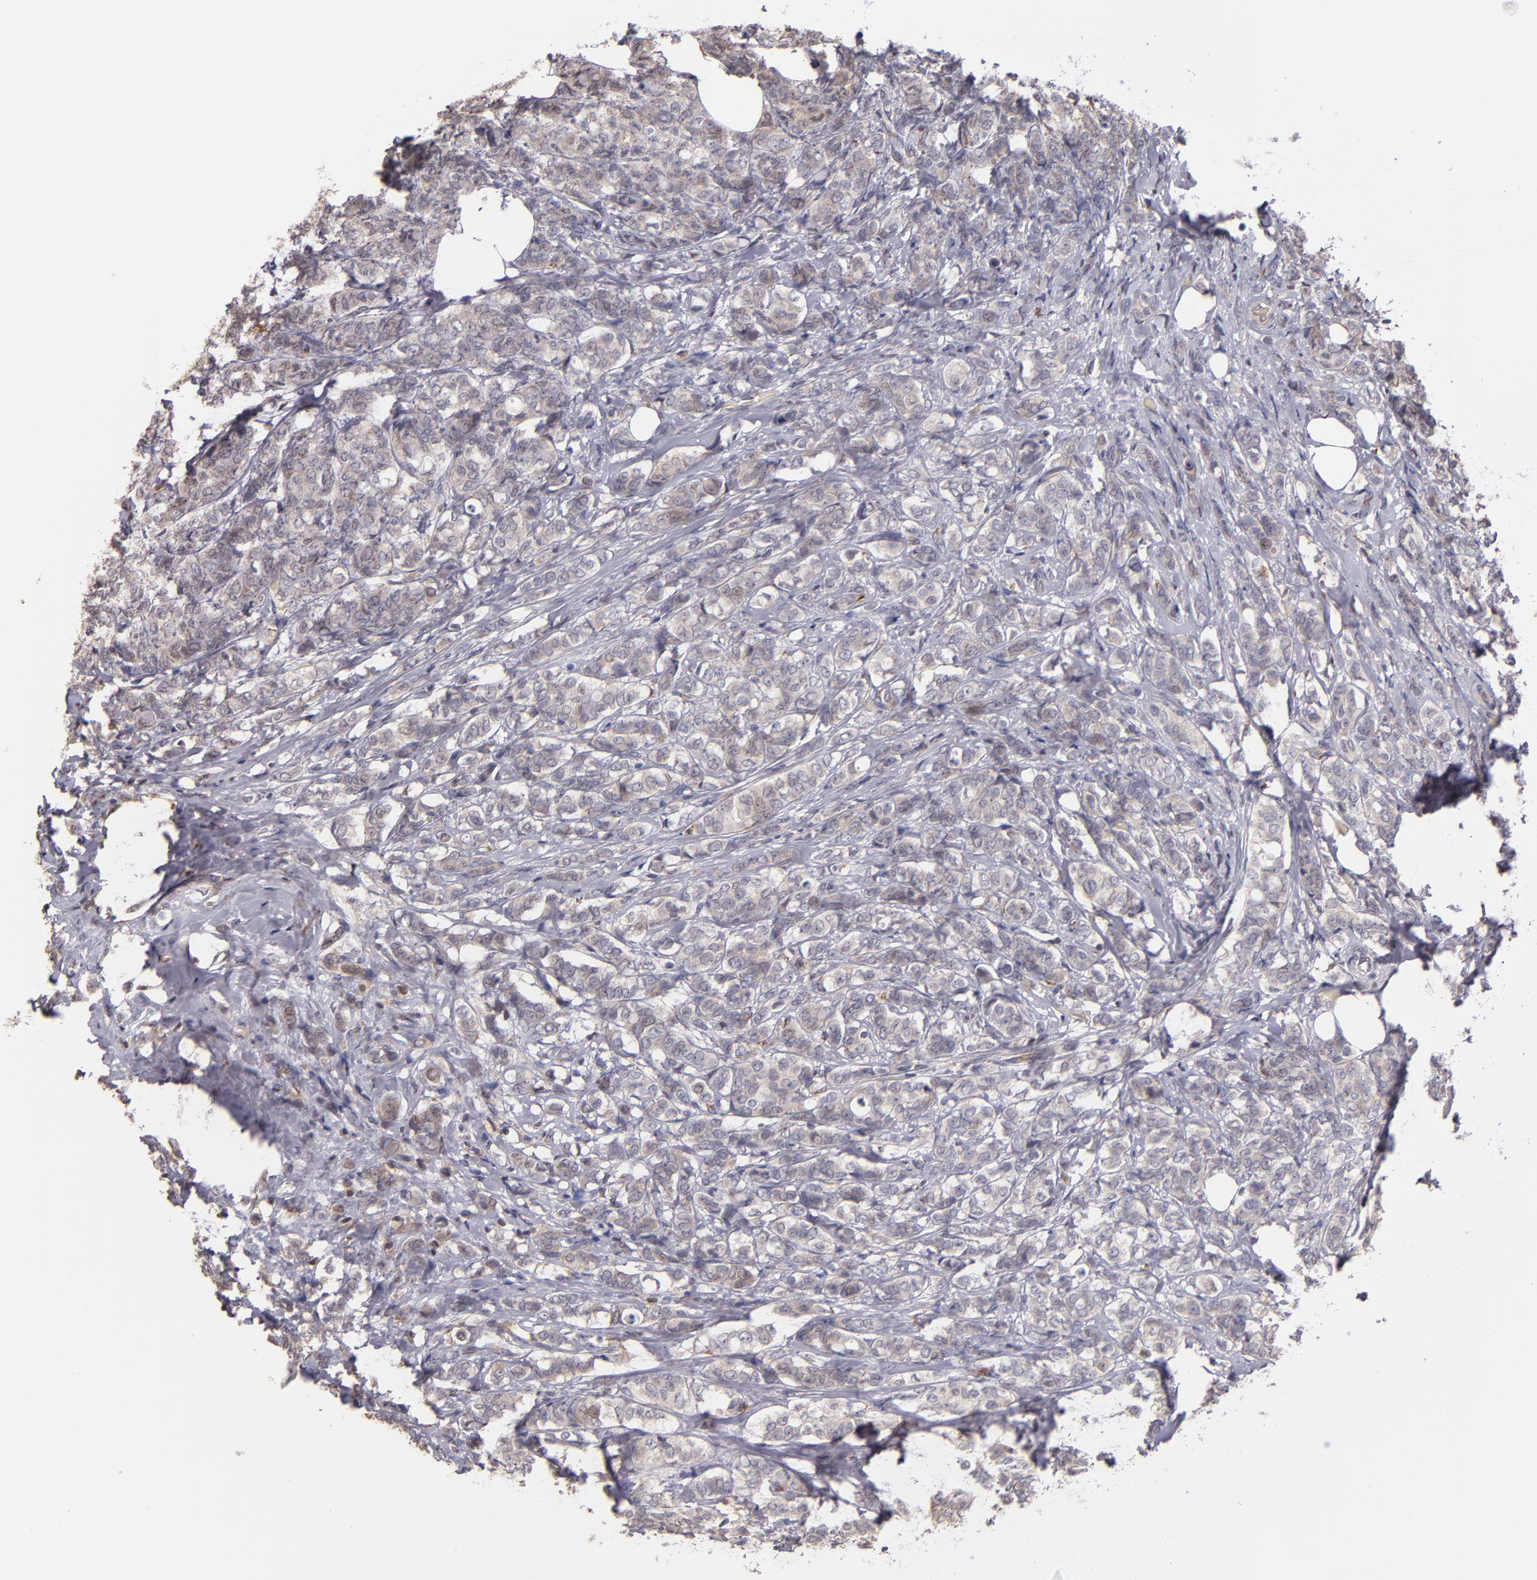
{"staining": {"intensity": "weak", "quantity": ">75%", "location": "cytoplasmic/membranous"}, "tissue": "breast cancer", "cell_type": "Tumor cells", "image_type": "cancer", "snomed": [{"axis": "morphology", "description": "Lobular carcinoma"}, {"axis": "topography", "description": "Breast"}], "caption": "Weak cytoplasmic/membranous positivity is seen in approximately >75% of tumor cells in breast lobular carcinoma.", "gene": "CASP1", "patient": {"sex": "female", "age": 60}}